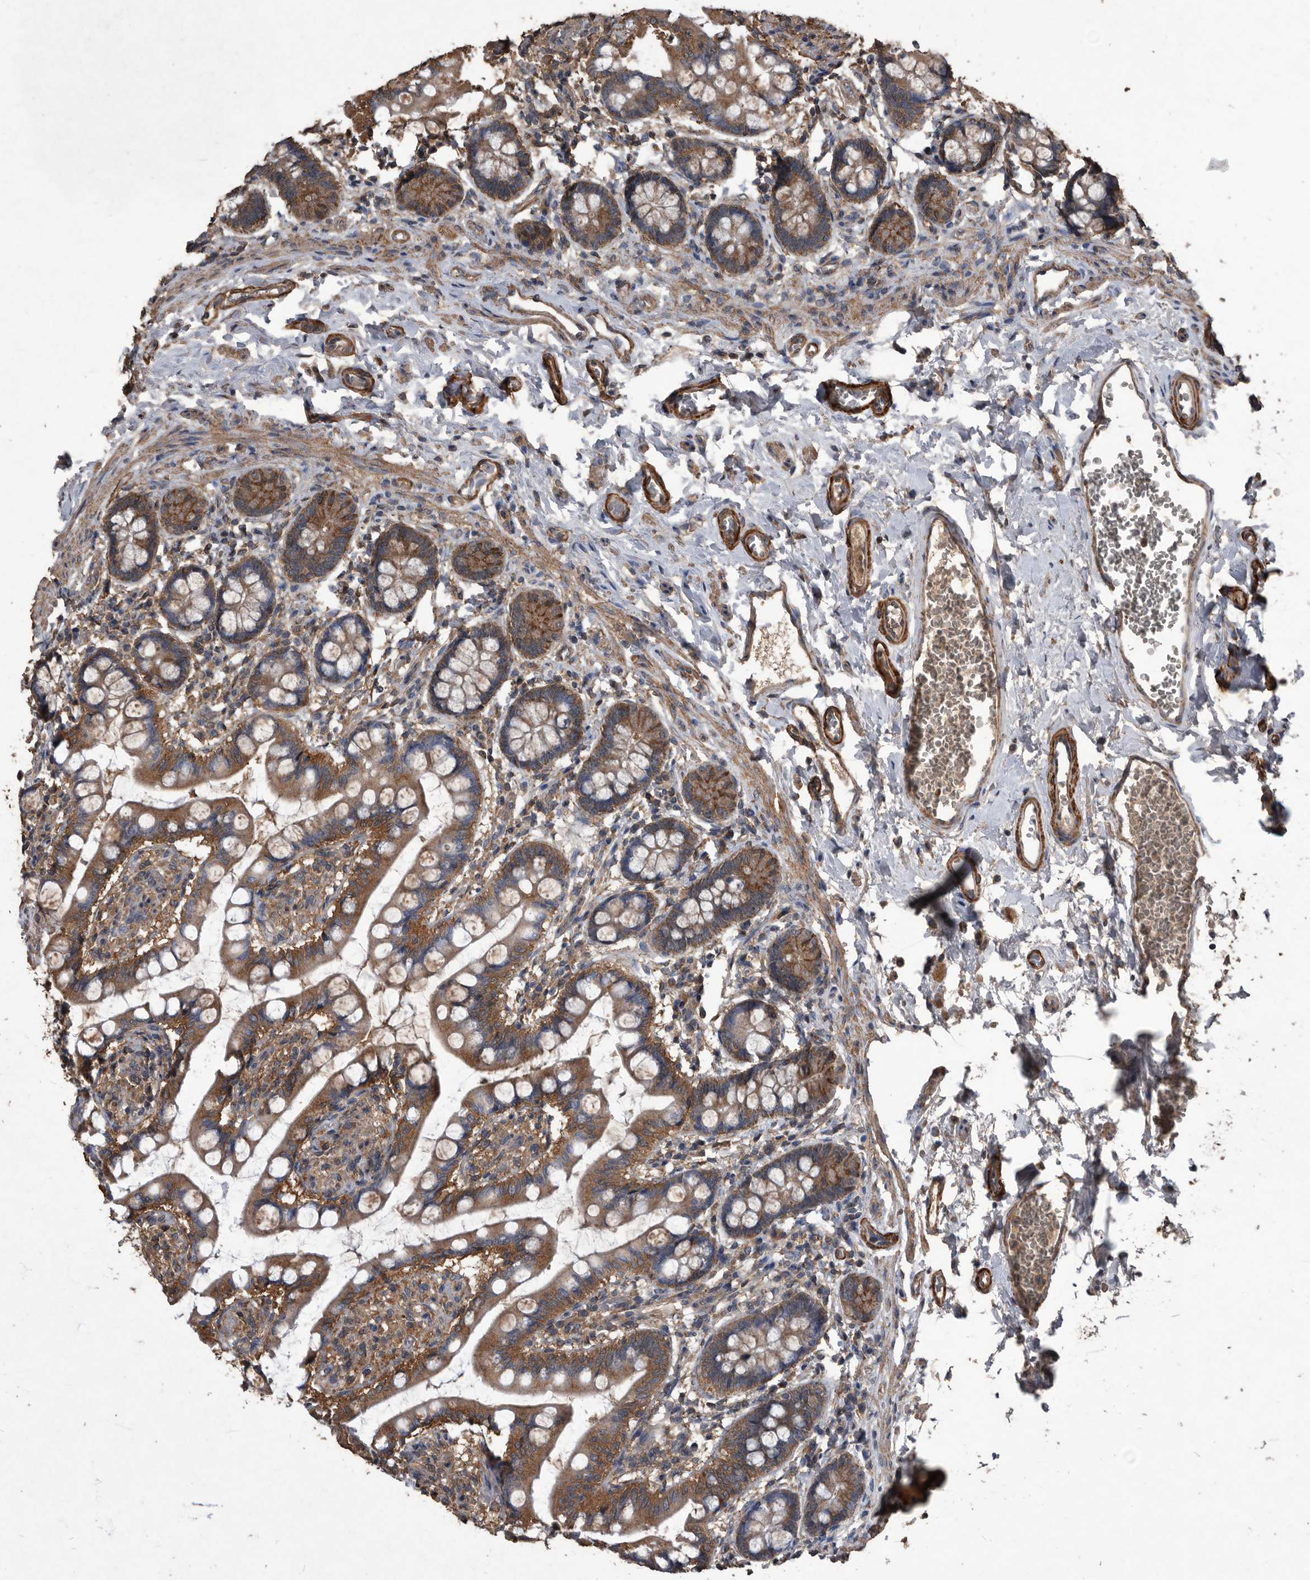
{"staining": {"intensity": "strong", "quantity": ">75%", "location": "cytoplasmic/membranous"}, "tissue": "small intestine", "cell_type": "Glandular cells", "image_type": "normal", "snomed": [{"axis": "morphology", "description": "Normal tissue, NOS"}, {"axis": "topography", "description": "Small intestine"}], "caption": "Immunohistochemistry of normal human small intestine demonstrates high levels of strong cytoplasmic/membranous expression in approximately >75% of glandular cells. (DAB (3,3'-diaminobenzidine) IHC with brightfield microscopy, high magnification).", "gene": "NRBP1", "patient": {"sex": "male", "age": 52}}